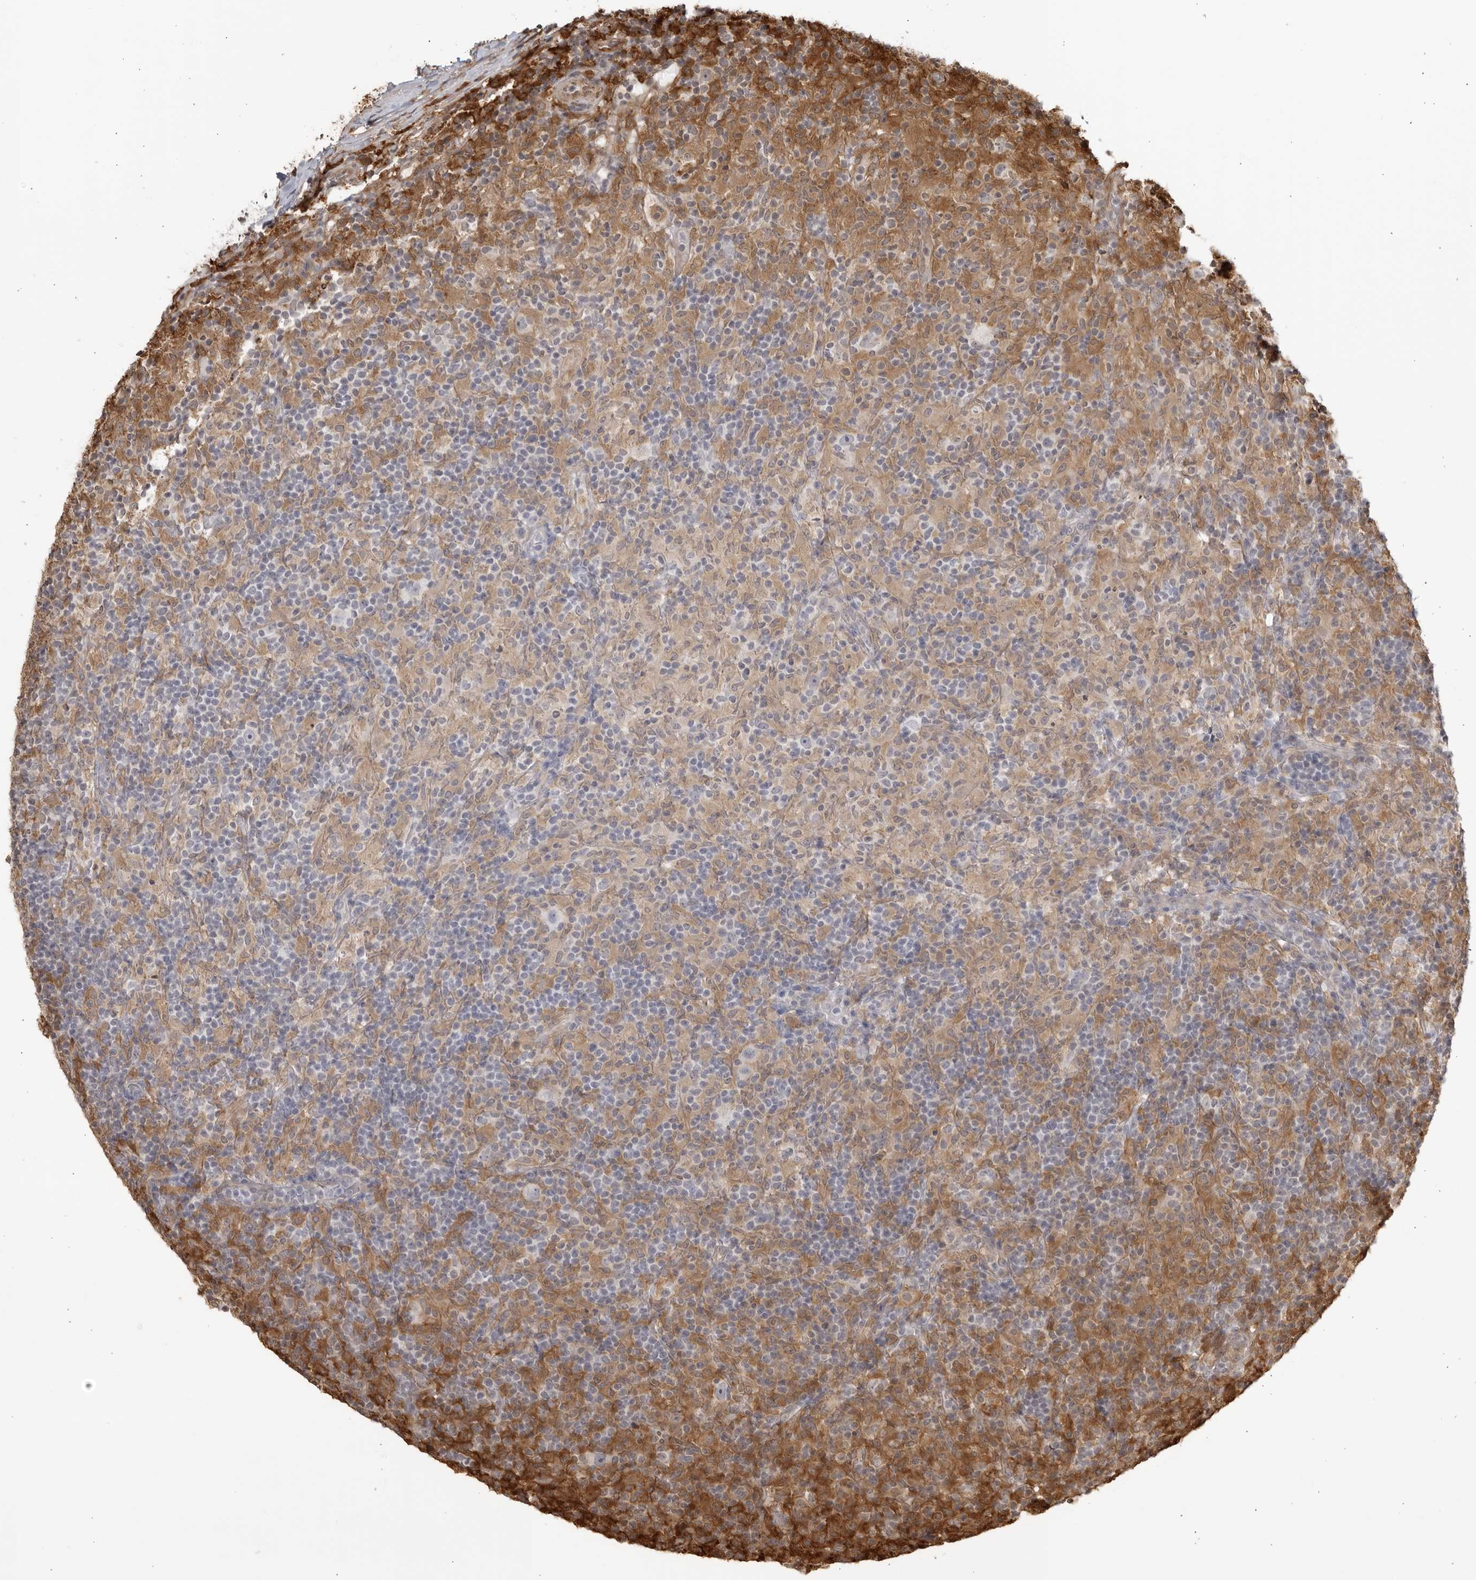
{"staining": {"intensity": "negative", "quantity": "none", "location": "none"}, "tissue": "lymphoma", "cell_type": "Tumor cells", "image_type": "cancer", "snomed": [{"axis": "morphology", "description": "Hodgkin's disease, NOS"}, {"axis": "topography", "description": "Lymph node"}], "caption": "There is no significant staining in tumor cells of Hodgkin's disease.", "gene": "TCF21", "patient": {"sex": "male", "age": 70}}